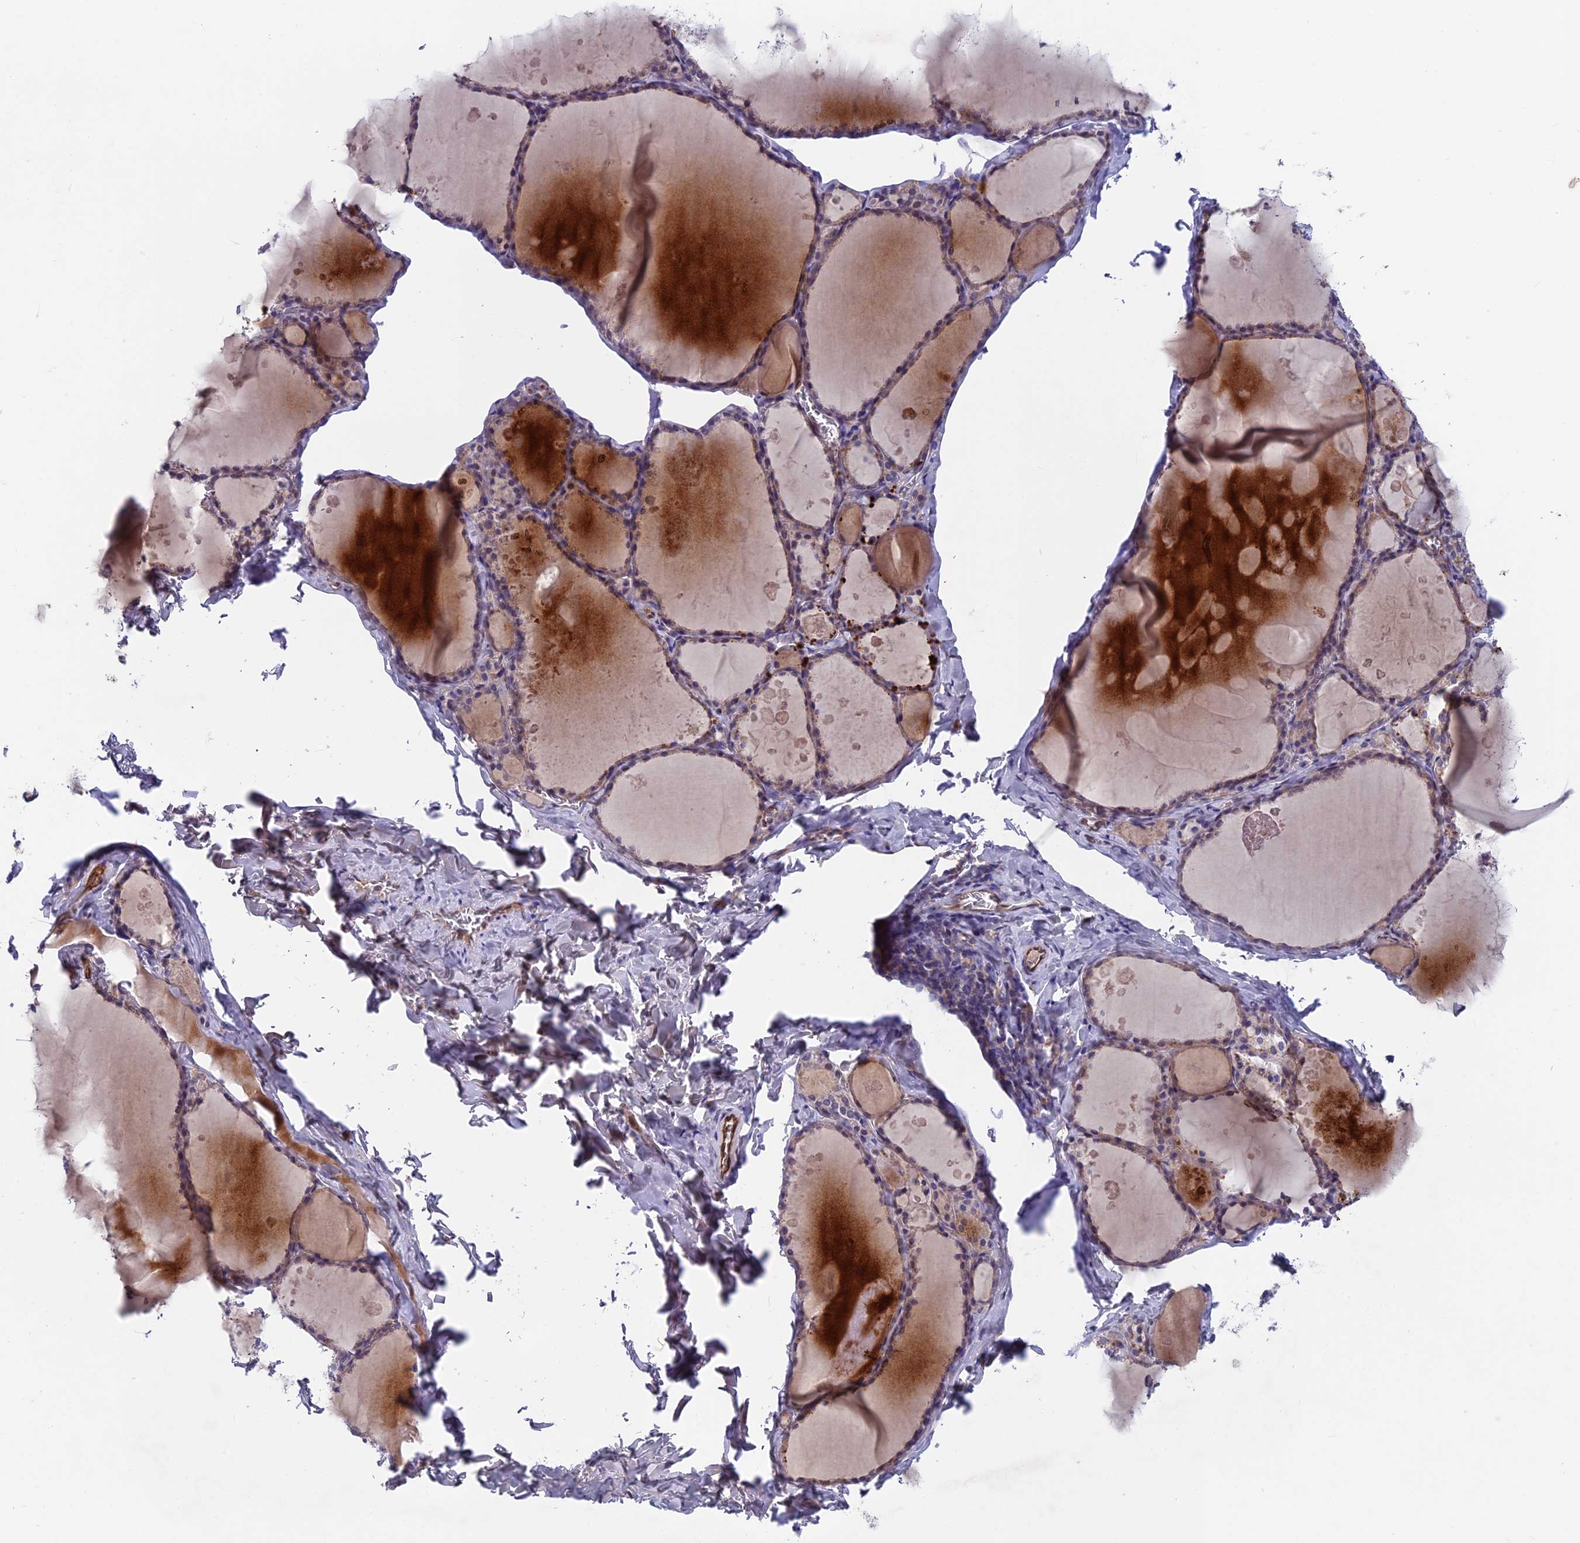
{"staining": {"intensity": "weak", "quantity": "25%-75%", "location": "cytoplasmic/membranous"}, "tissue": "thyroid gland", "cell_type": "Glandular cells", "image_type": "normal", "snomed": [{"axis": "morphology", "description": "Normal tissue, NOS"}, {"axis": "topography", "description": "Thyroid gland"}], "caption": "DAB (3,3'-diaminobenzidine) immunohistochemical staining of unremarkable human thyroid gland displays weak cytoplasmic/membranous protein positivity in approximately 25%-75% of glandular cells. (DAB IHC with brightfield microscopy, high magnification).", "gene": "MAST2", "patient": {"sex": "male", "age": 56}}